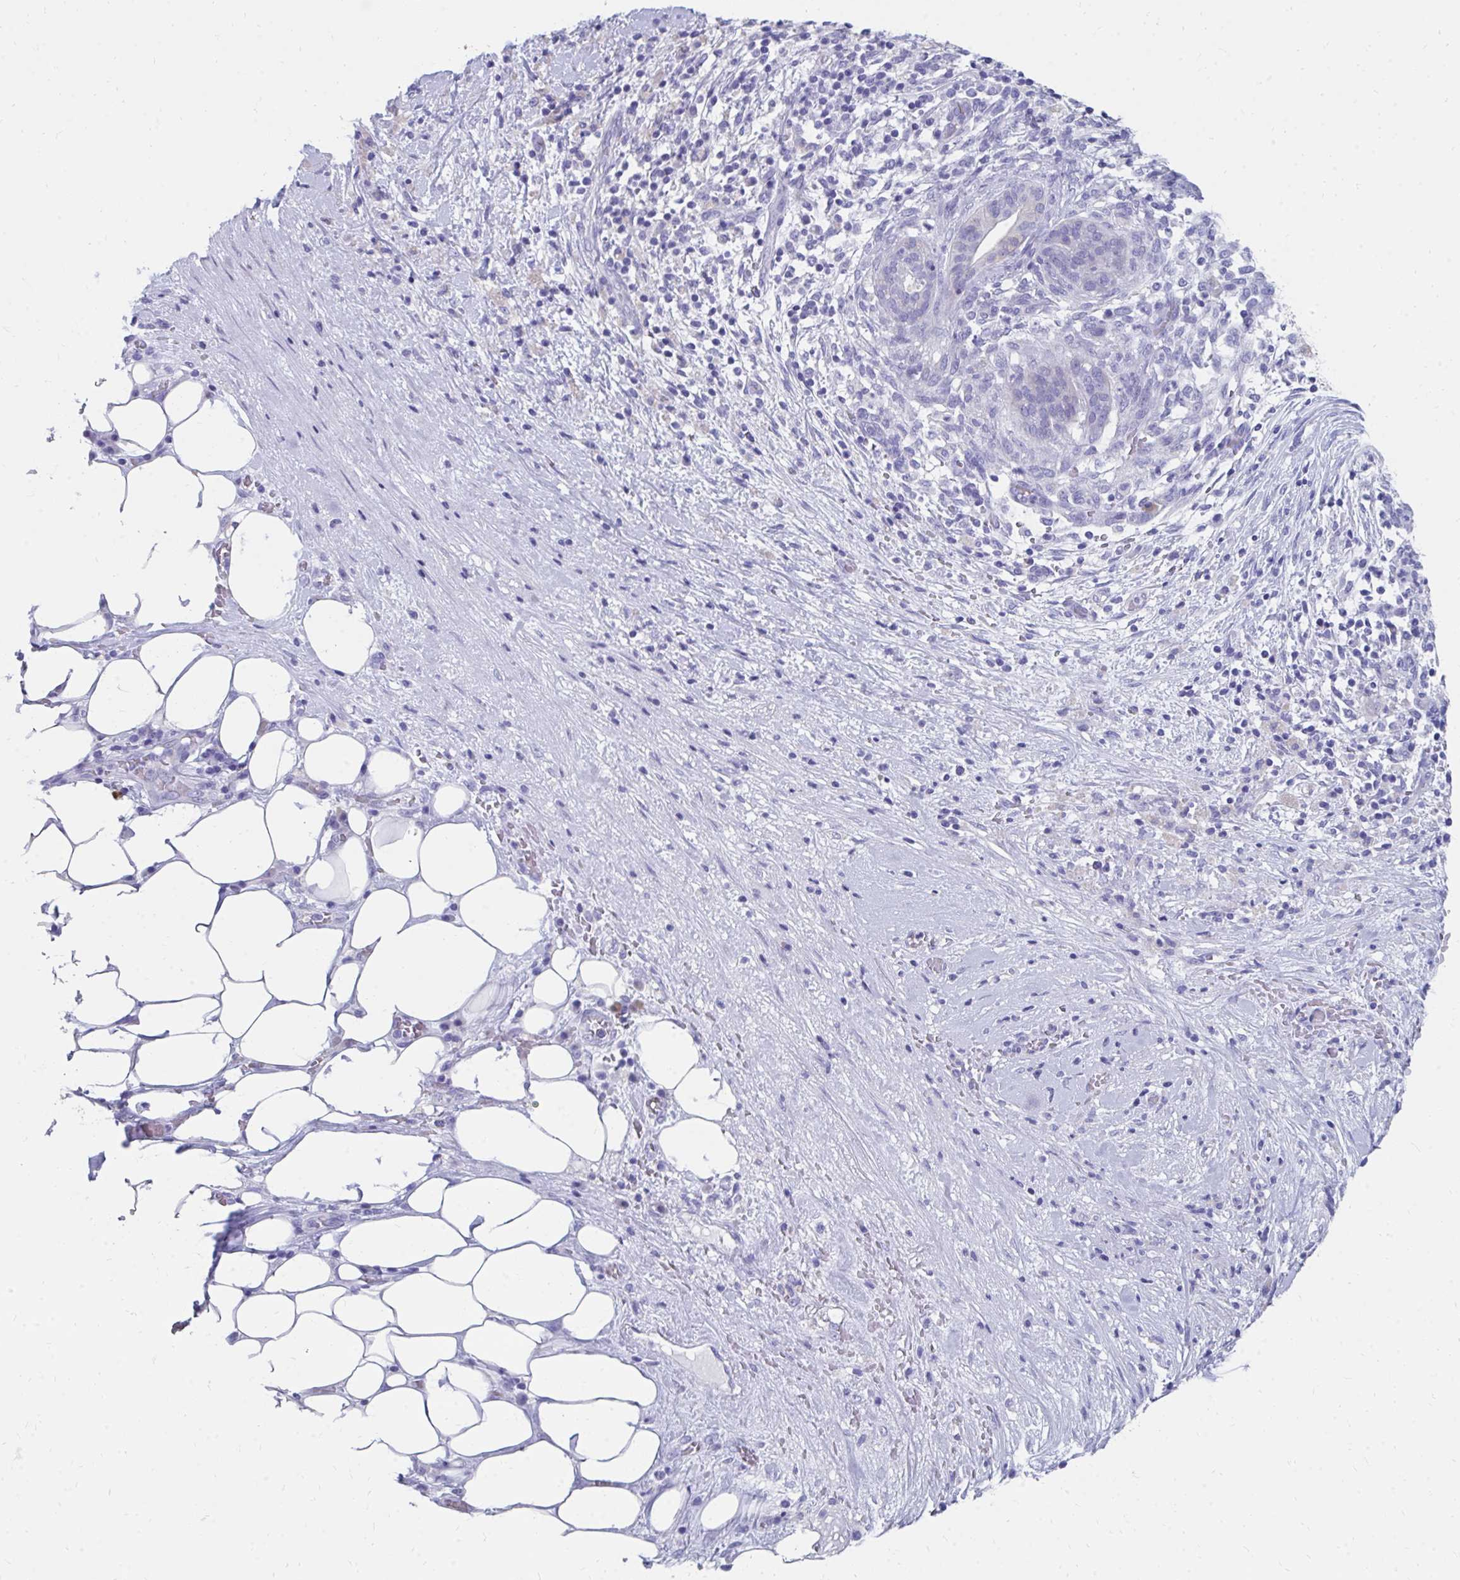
{"staining": {"intensity": "negative", "quantity": "none", "location": "none"}, "tissue": "pancreatic cancer", "cell_type": "Tumor cells", "image_type": "cancer", "snomed": [{"axis": "morphology", "description": "Adenocarcinoma, NOS"}, {"axis": "topography", "description": "Pancreas"}], "caption": "High power microscopy histopathology image of an IHC image of pancreatic adenocarcinoma, revealing no significant expression in tumor cells.", "gene": "HGD", "patient": {"sex": "male", "age": 44}}